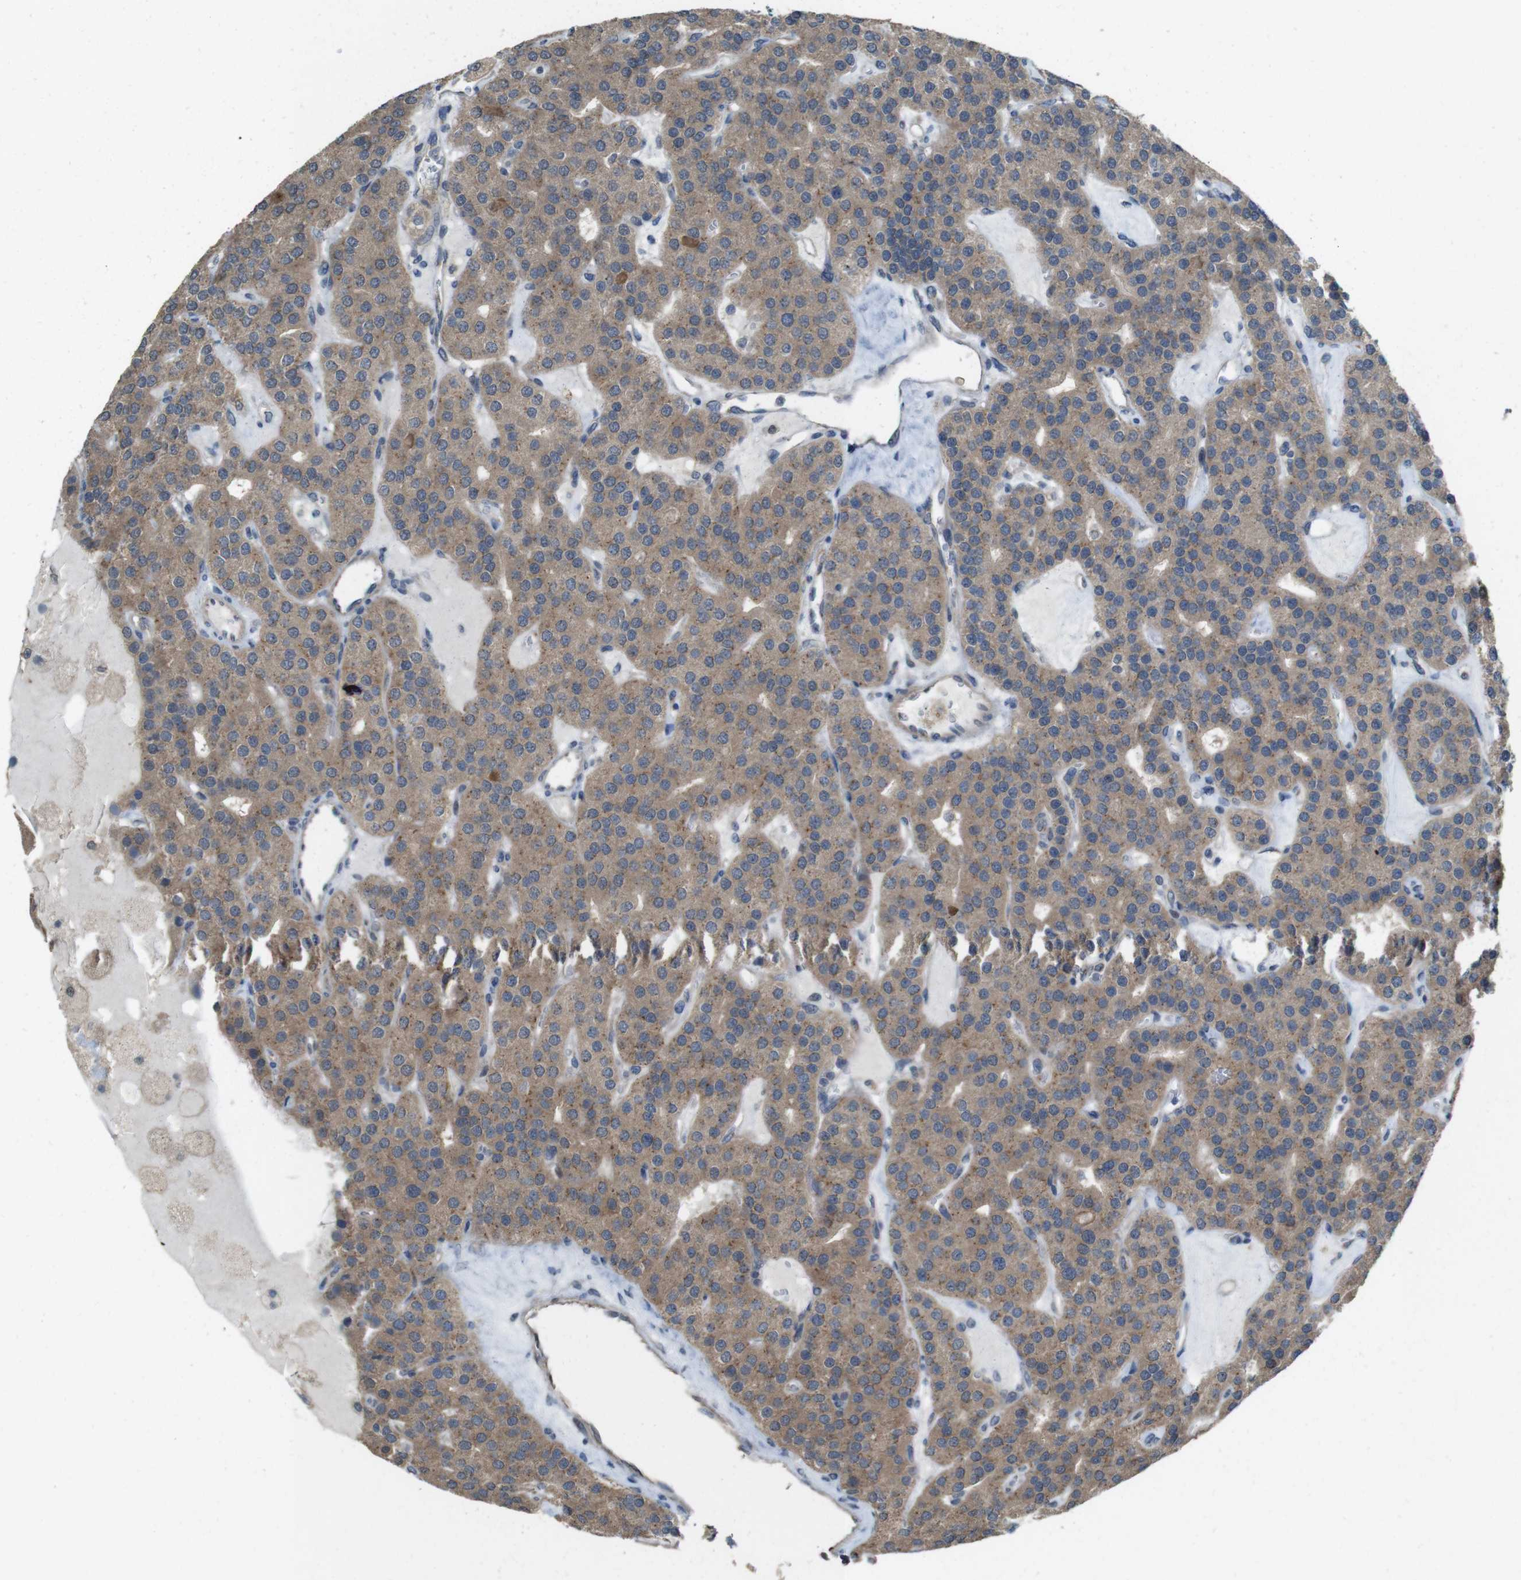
{"staining": {"intensity": "moderate", "quantity": ">75%", "location": "cytoplasmic/membranous"}, "tissue": "parathyroid gland", "cell_type": "Glandular cells", "image_type": "normal", "snomed": [{"axis": "morphology", "description": "Normal tissue, NOS"}, {"axis": "morphology", "description": "Adenoma, NOS"}, {"axis": "topography", "description": "Parathyroid gland"}], "caption": "Parathyroid gland stained with a brown dye displays moderate cytoplasmic/membranous positive positivity in approximately >75% of glandular cells.", "gene": "CDC34", "patient": {"sex": "female", "age": 86}}